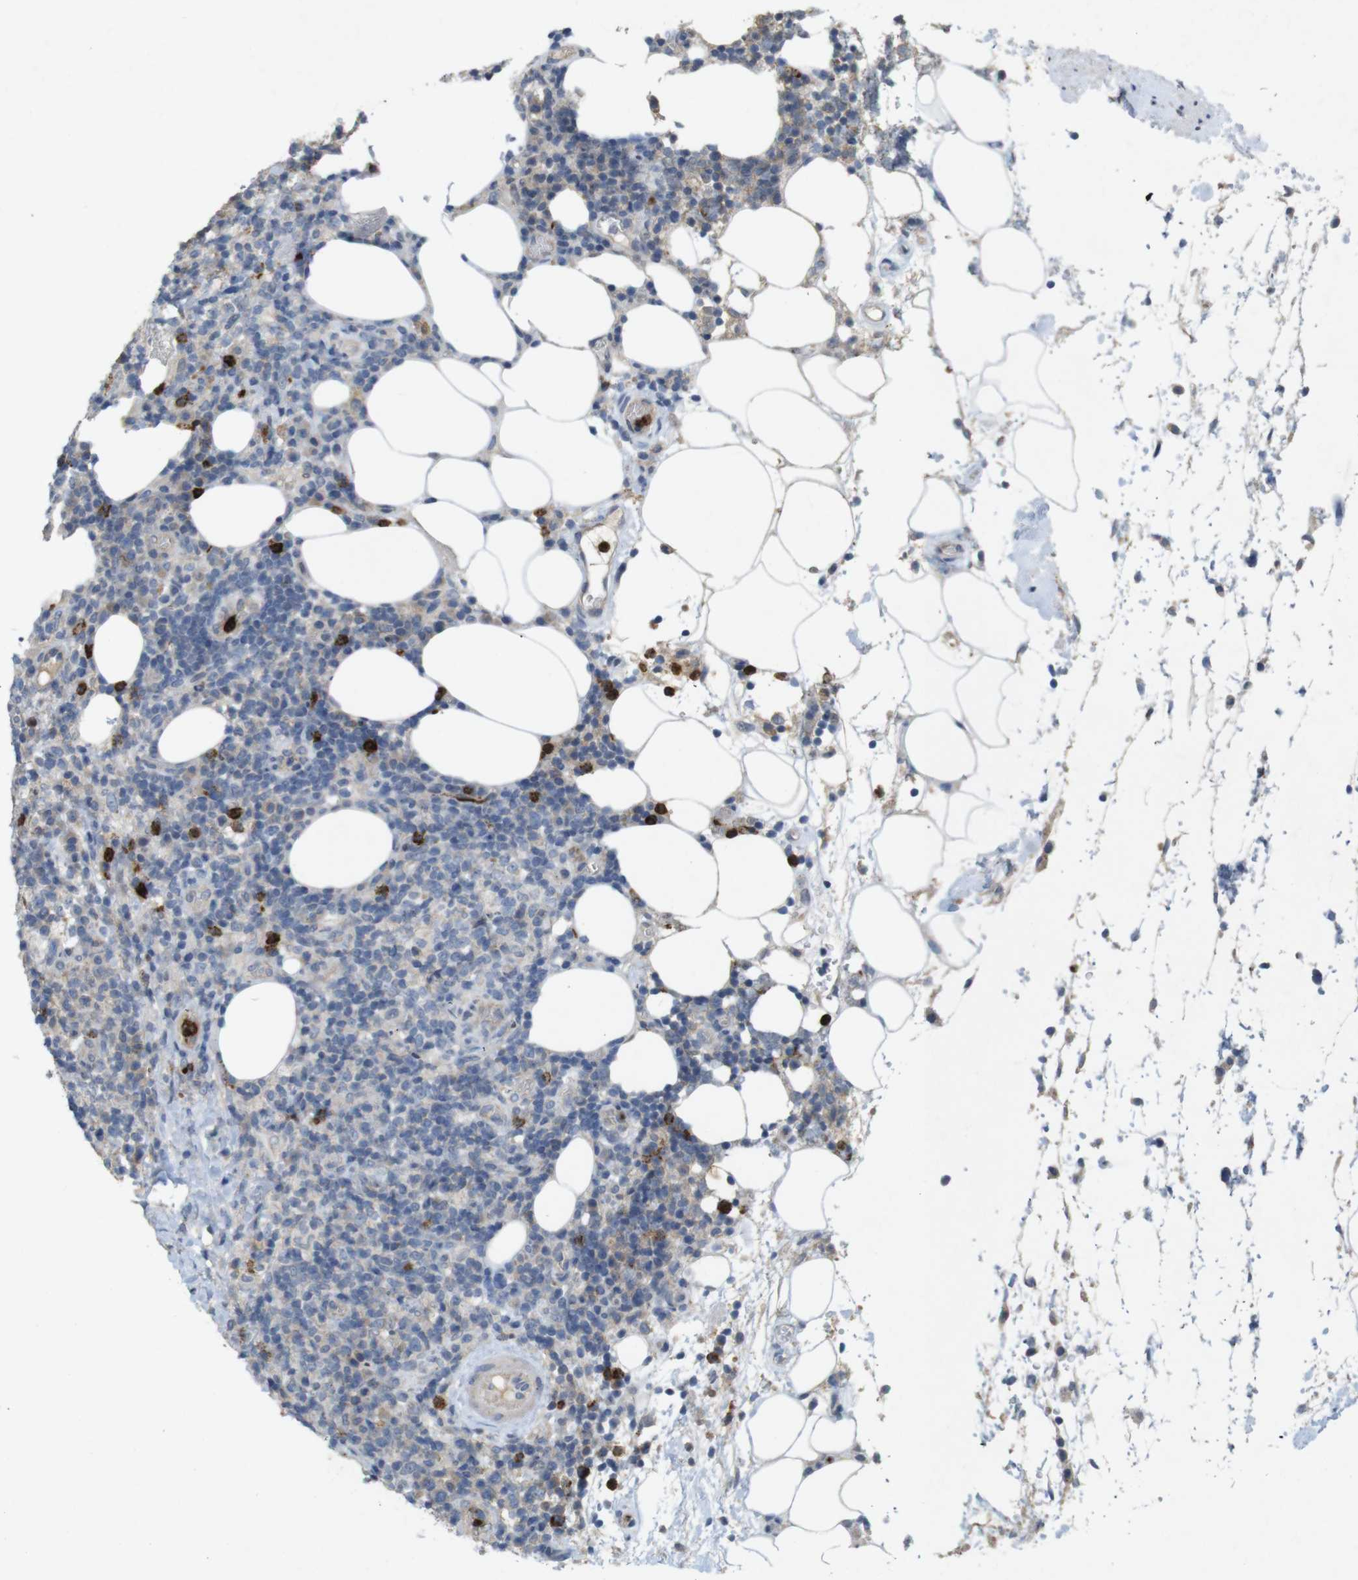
{"staining": {"intensity": "negative", "quantity": "none", "location": "none"}, "tissue": "lymphoma", "cell_type": "Tumor cells", "image_type": "cancer", "snomed": [{"axis": "morphology", "description": "Malignant lymphoma, non-Hodgkin's type, High grade"}, {"axis": "topography", "description": "Lymph node"}], "caption": "This is a photomicrograph of immunohistochemistry staining of lymphoma, which shows no positivity in tumor cells.", "gene": "TSPAN14", "patient": {"sex": "female", "age": 76}}